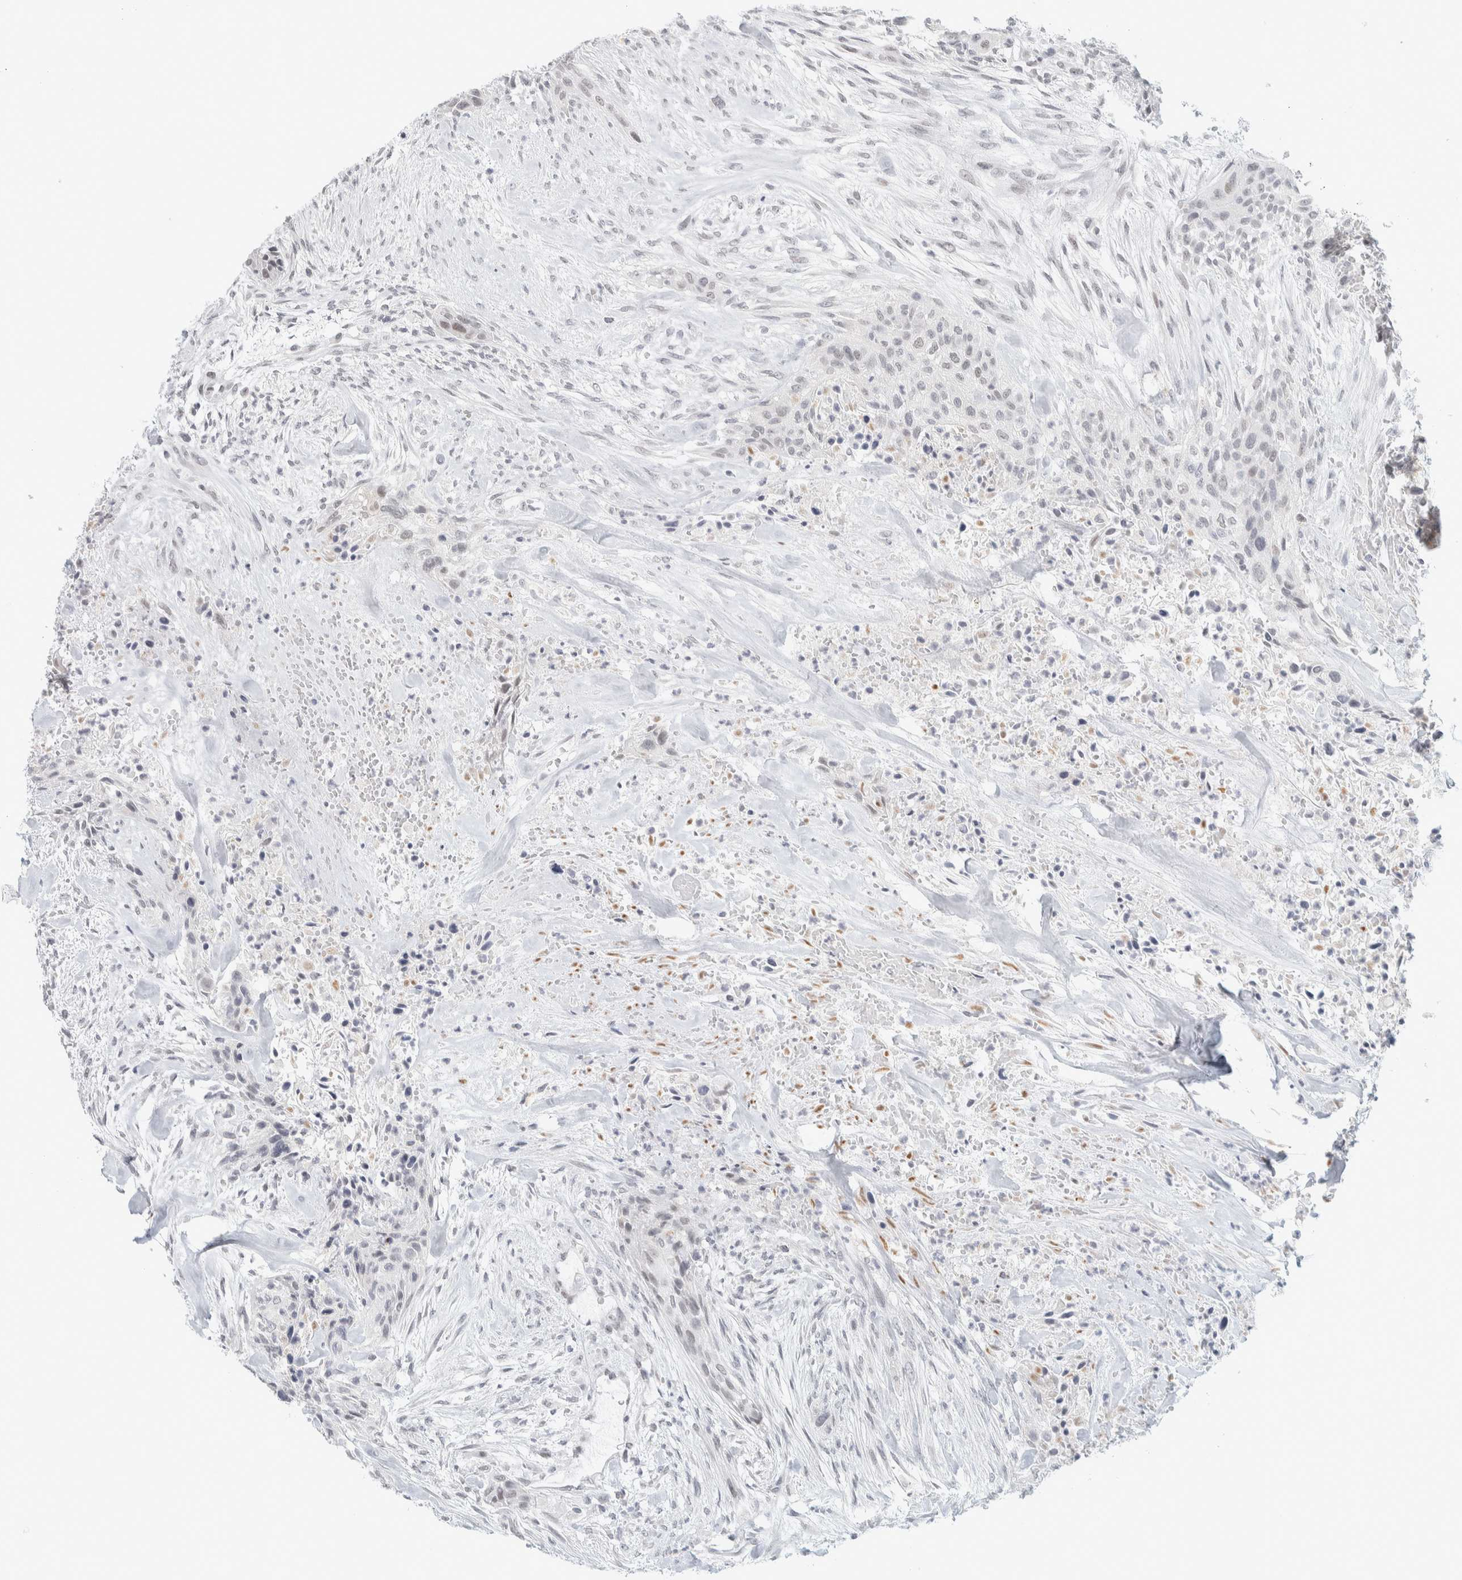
{"staining": {"intensity": "weak", "quantity": "<25%", "location": "nuclear"}, "tissue": "urothelial cancer", "cell_type": "Tumor cells", "image_type": "cancer", "snomed": [{"axis": "morphology", "description": "Urothelial carcinoma, High grade"}, {"axis": "topography", "description": "Urinary bladder"}], "caption": "The IHC micrograph has no significant staining in tumor cells of urothelial cancer tissue.", "gene": "CDH17", "patient": {"sex": "male", "age": 35}}